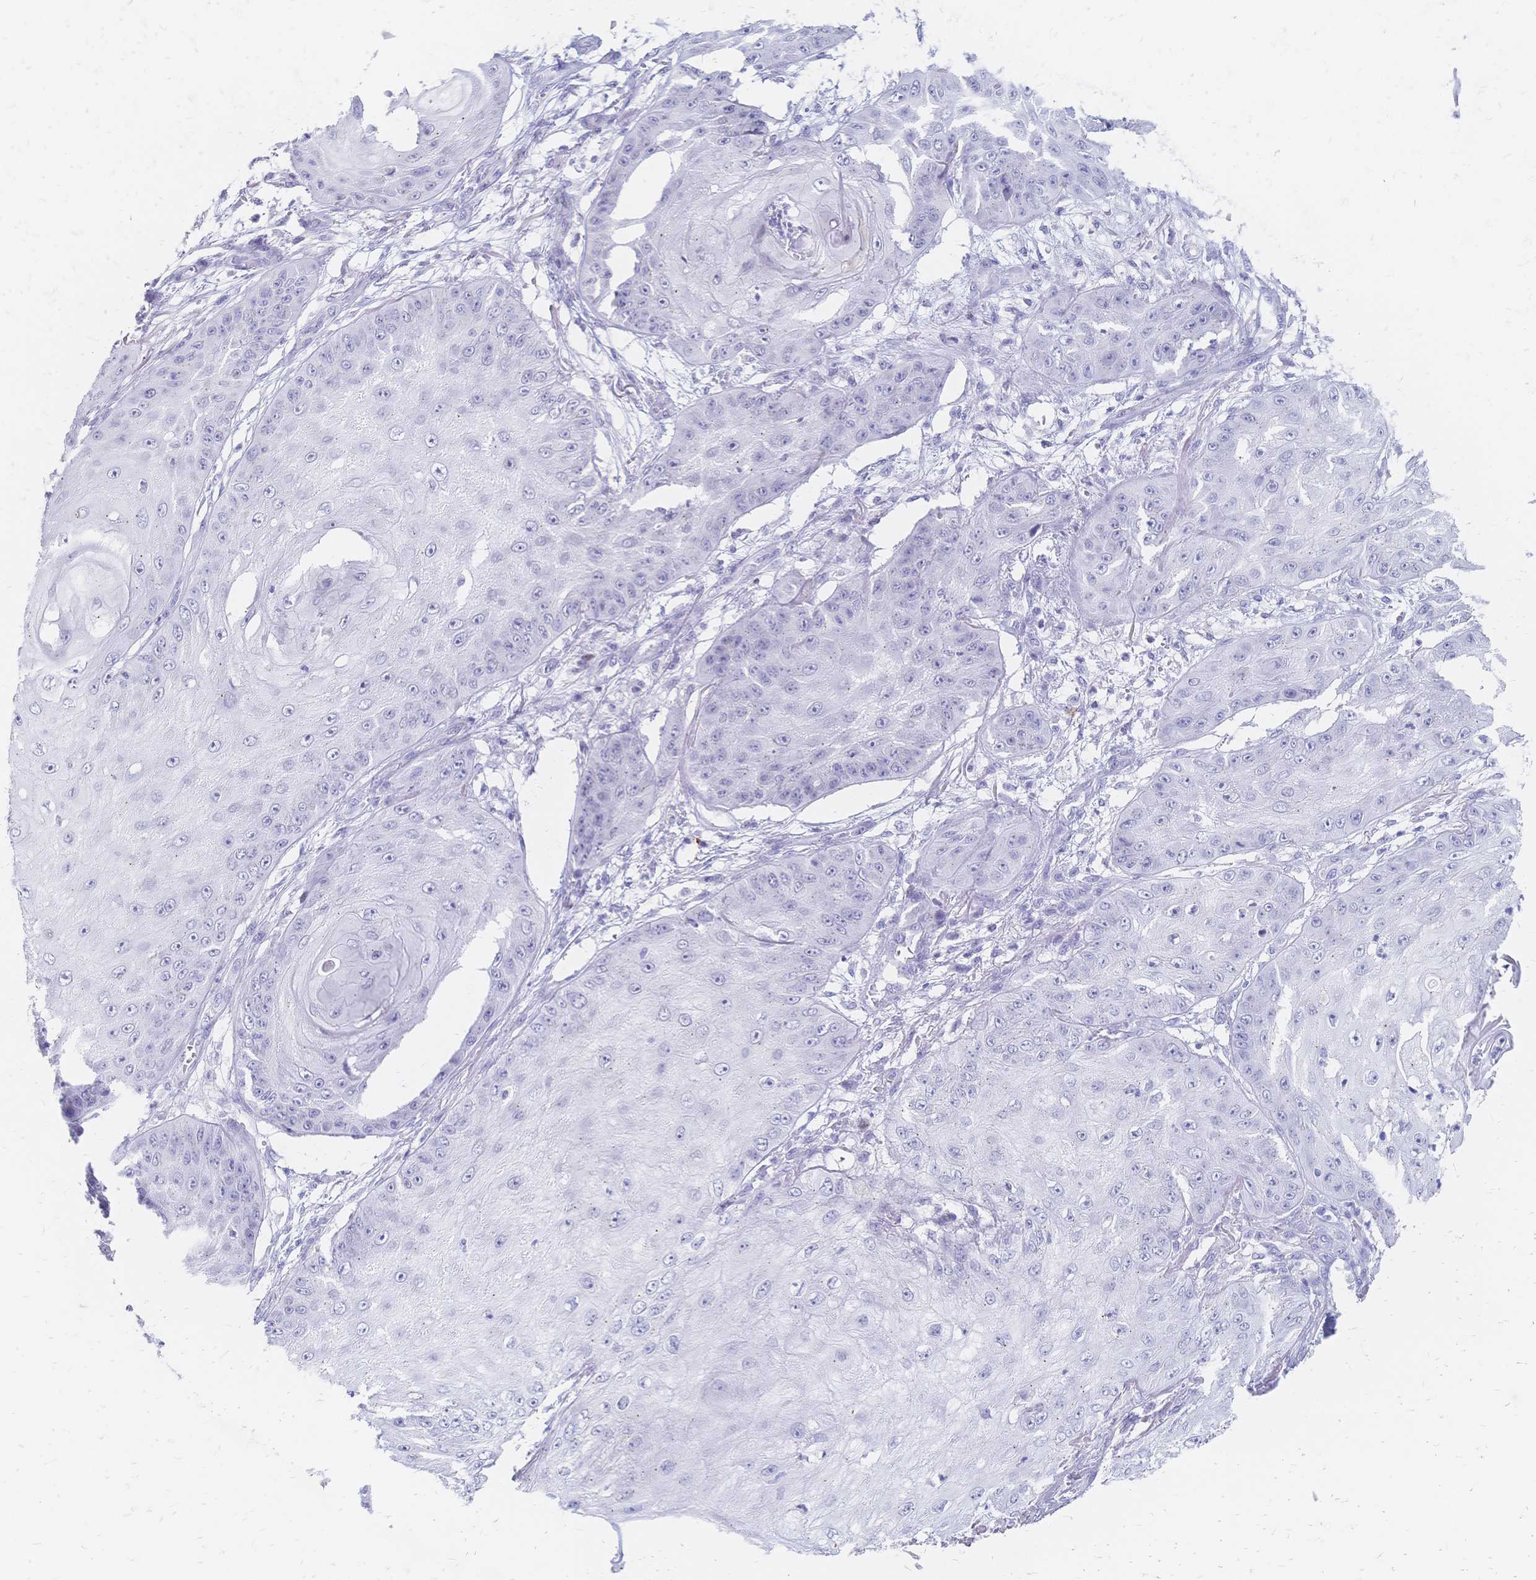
{"staining": {"intensity": "negative", "quantity": "none", "location": "none"}, "tissue": "skin cancer", "cell_type": "Tumor cells", "image_type": "cancer", "snomed": [{"axis": "morphology", "description": "Squamous cell carcinoma, NOS"}, {"axis": "topography", "description": "Skin"}], "caption": "A photomicrograph of human skin cancer (squamous cell carcinoma) is negative for staining in tumor cells.", "gene": "PSORS1C2", "patient": {"sex": "male", "age": 70}}